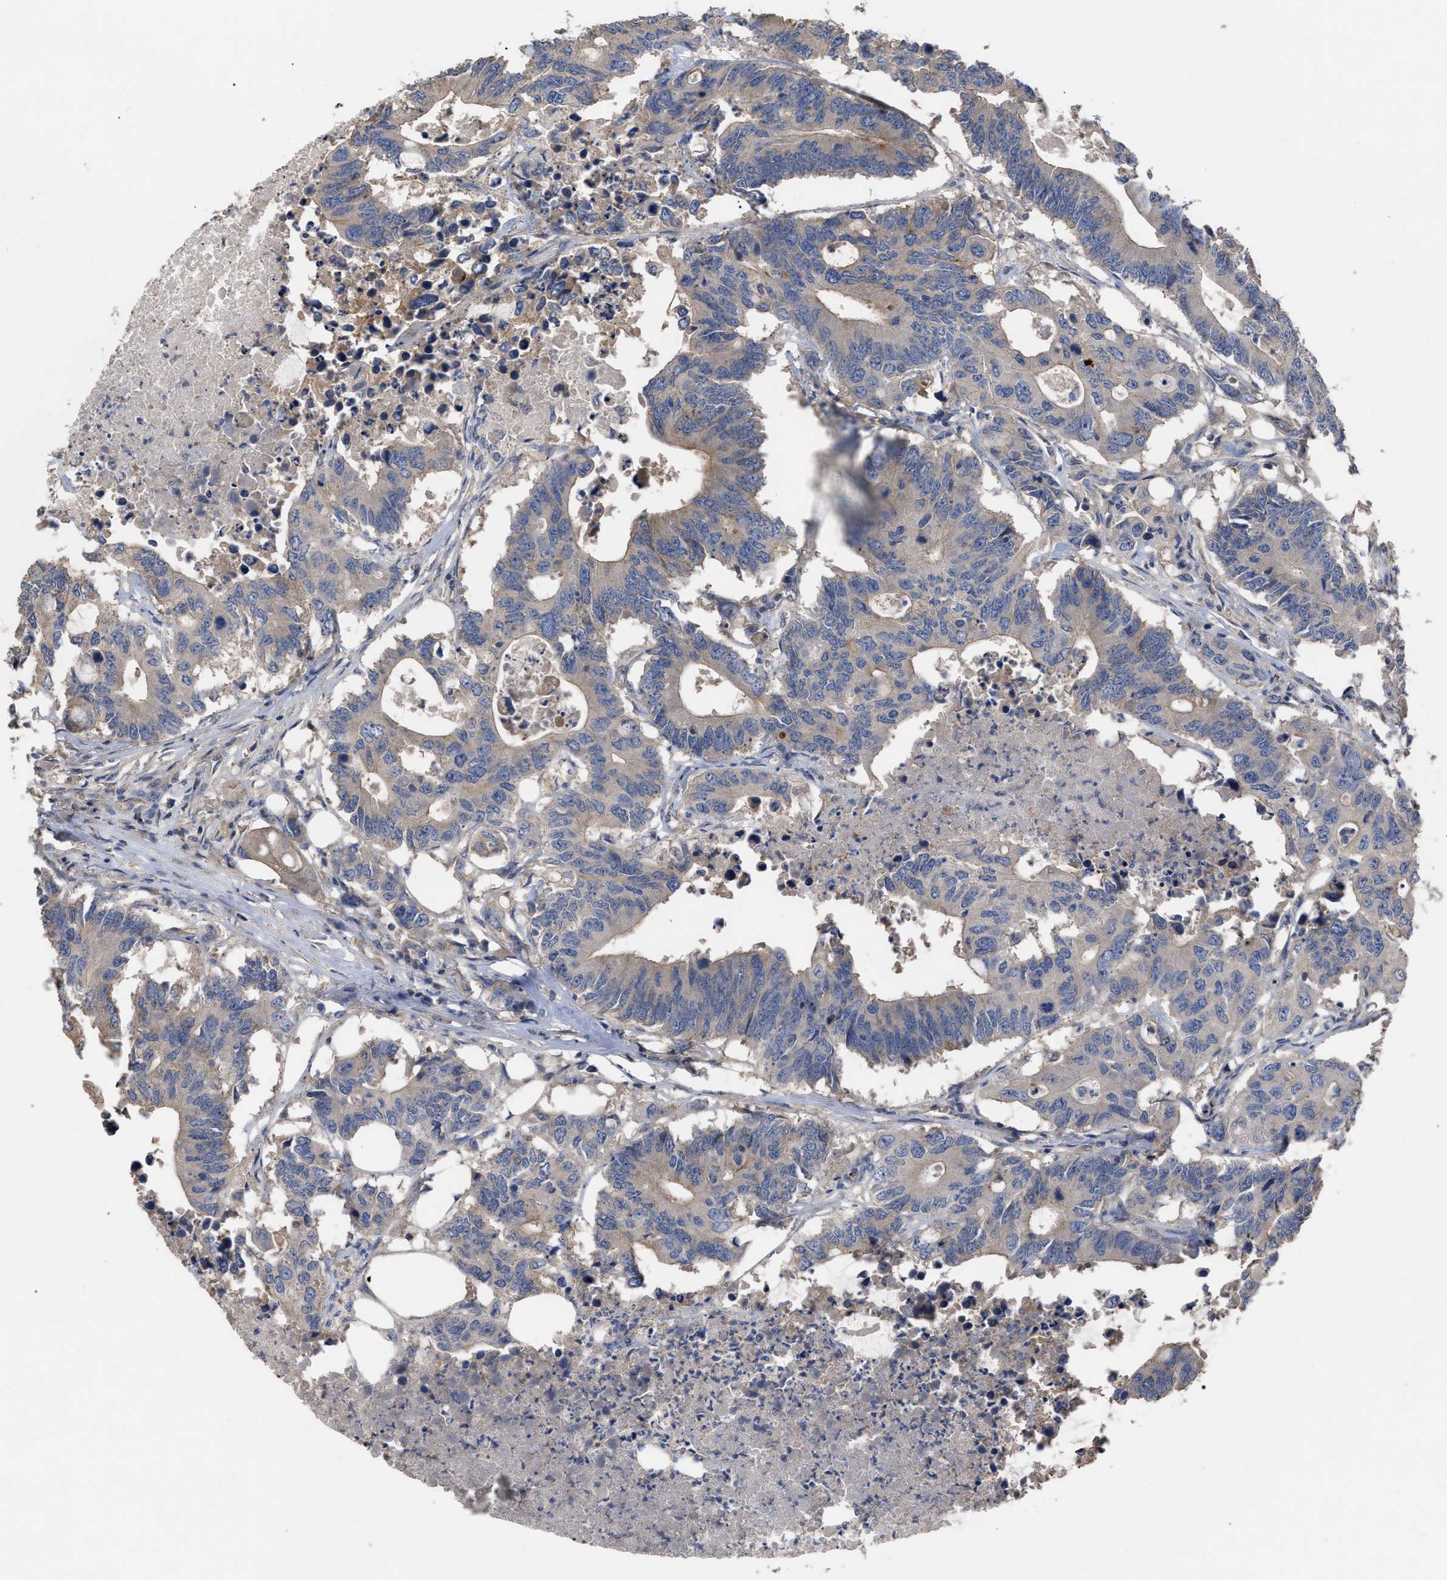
{"staining": {"intensity": "weak", "quantity": "25%-75%", "location": "cytoplasmic/membranous"}, "tissue": "colorectal cancer", "cell_type": "Tumor cells", "image_type": "cancer", "snomed": [{"axis": "morphology", "description": "Adenocarcinoma, NOS"}, {"axis": "topography", "description": "Colon"}], "caption": "Protein staining by immunohistochemistry (IHC) shows weak cytoplasmic/membranous positivity in about 25%-75% of tumor cells in colorectal cancer (adenocarcinoma).", "gene": "BTN2A1", "patient": {"sex": "male", "age": 71}}